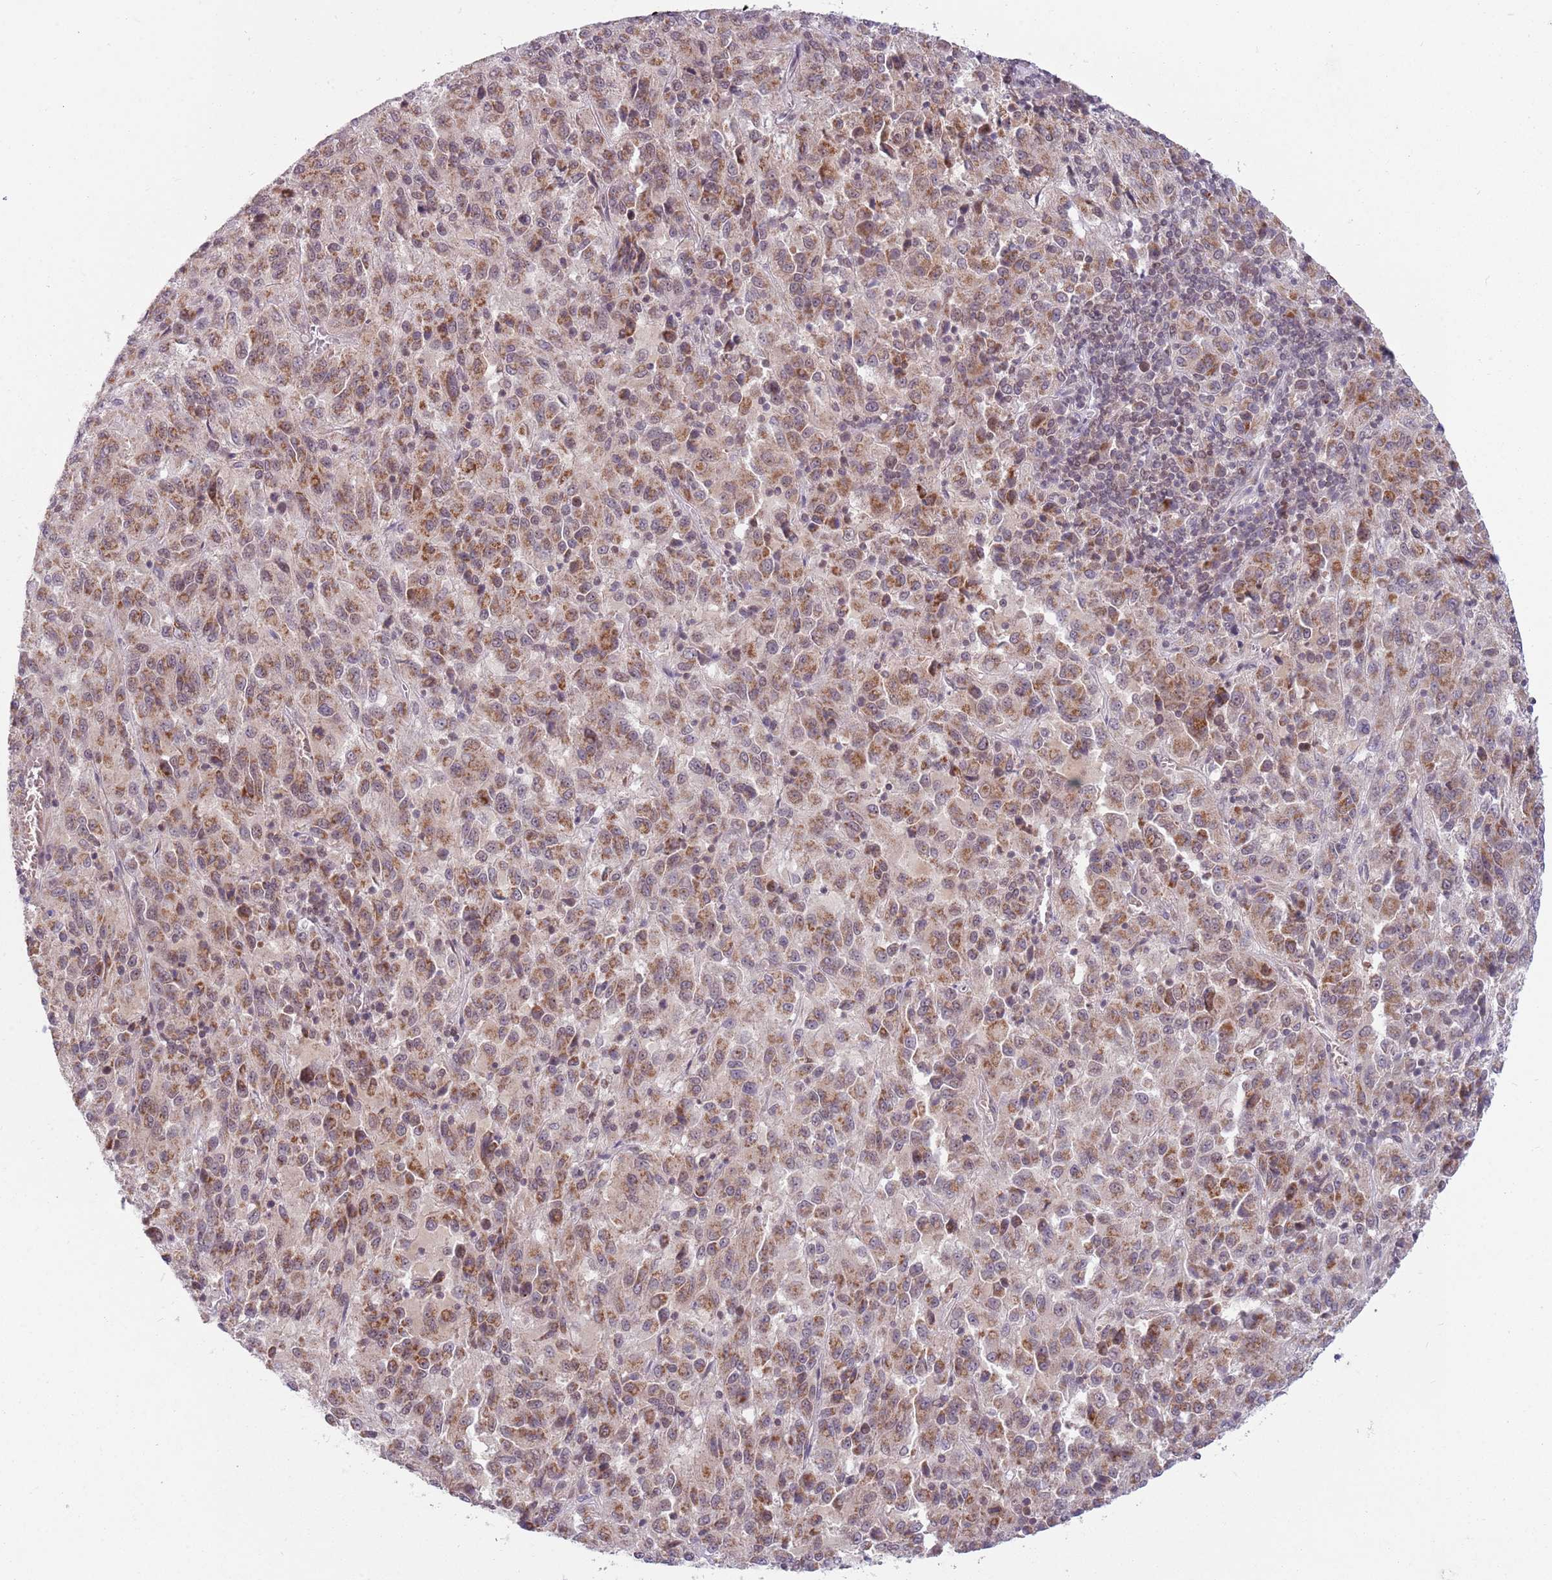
{"staining": {"intensity": "moderate", "quantity": ">75%", "location": "cytoplasmic/membranous,nuclear"}, "tissue": "melanoma", "cell_type": "Tumor cells", "image_type": "cancer", "snomed": [{"axis": "morphology", "description": "Malignant melanoma, Metastatic site"}, {"axis": "topography", "description": "Lung"}], "caption": "About >75% of tumor cells in human malignant melanoma (metastatic site) show moderate cytoplasmic/membranous and nuclear protein staining as visualized by brown immunohistochemical staining.", "gene": "ZNF574", "patient": {"sex": "male", "age": 64}}